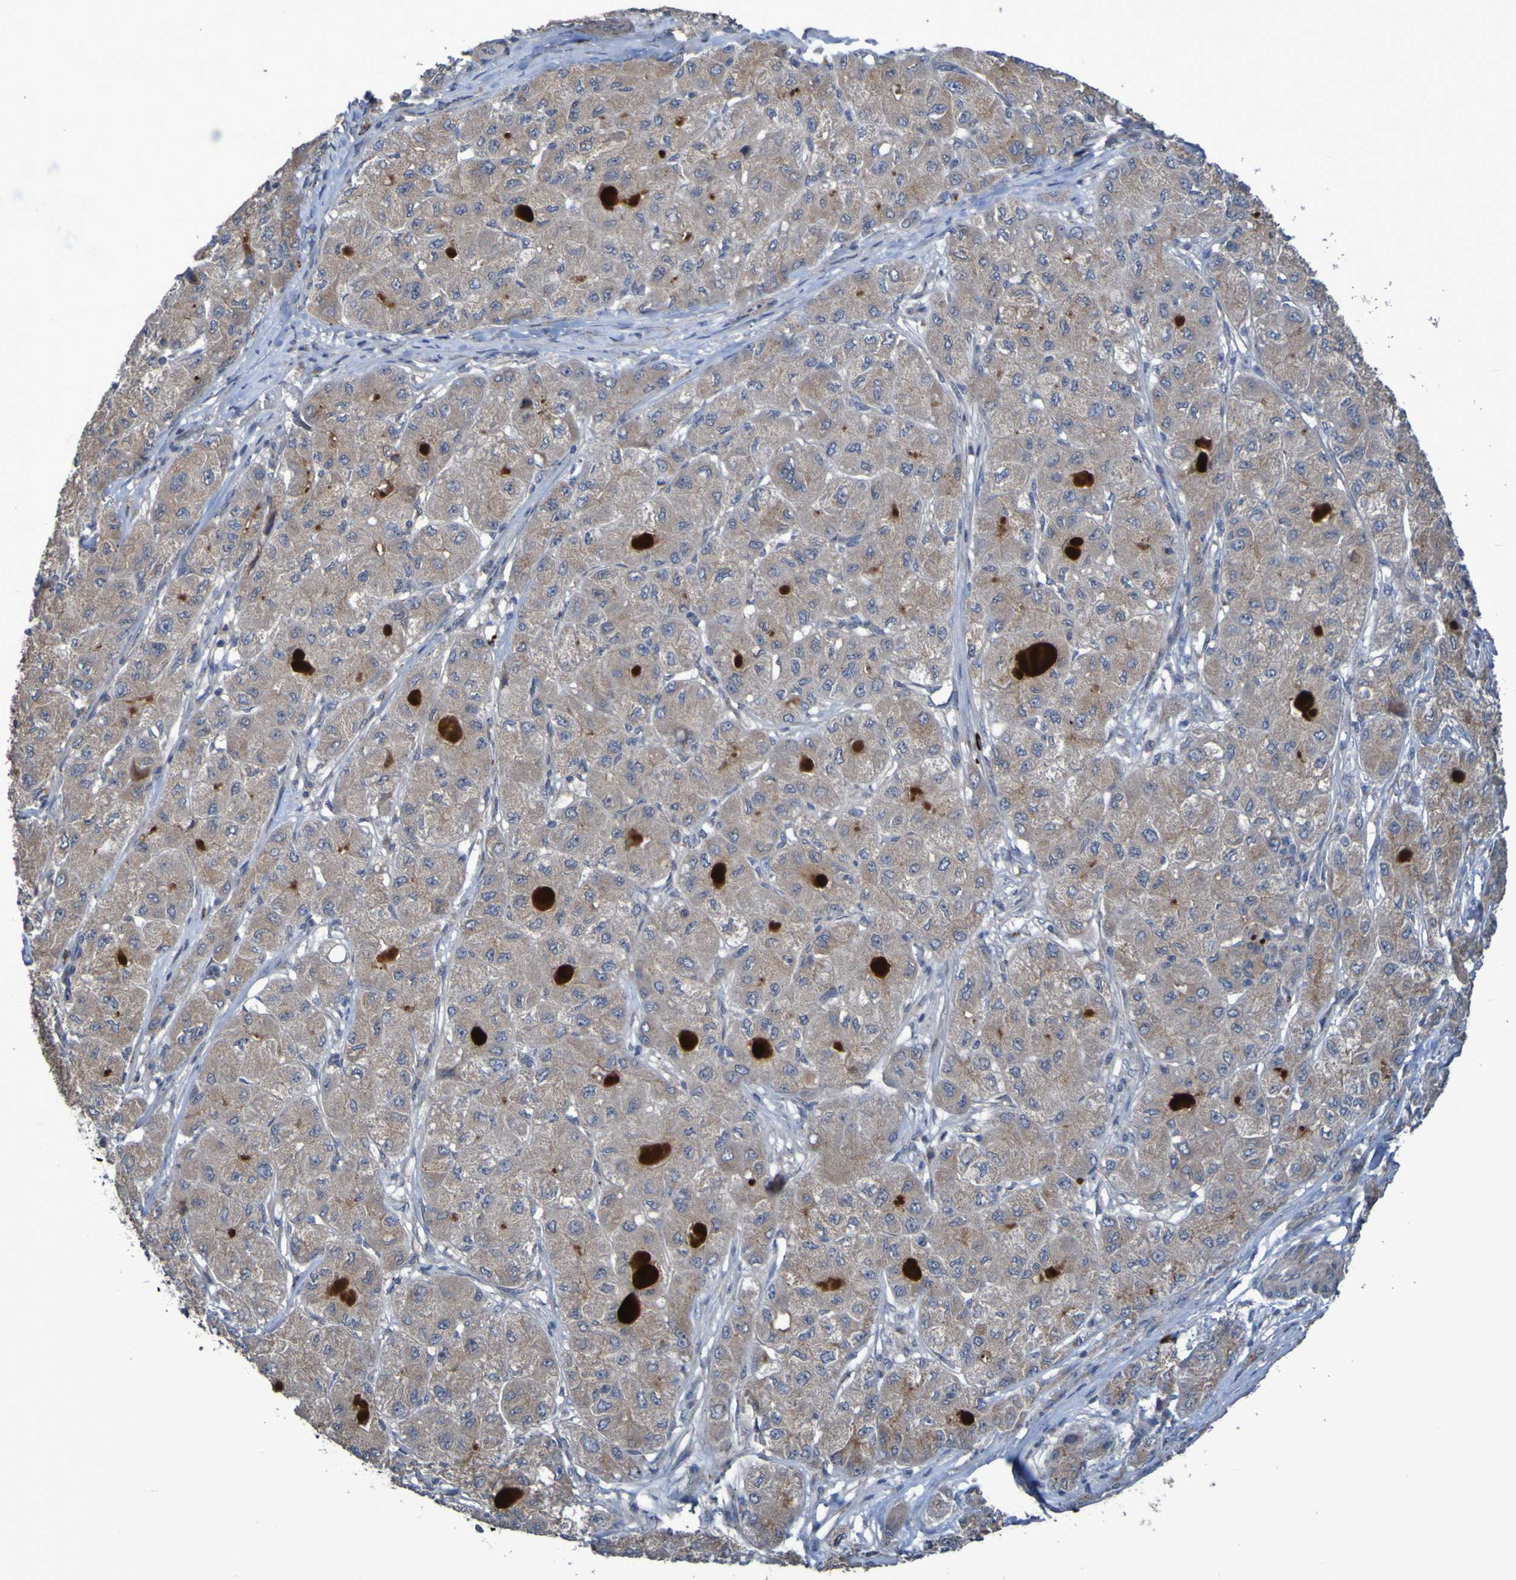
{"staining": {"intensity": "weak", "quantity": ">75%", "location": "cytoplasmic/membranous"}, "tissue": "liver cancer", "cell_type": "Tumor cells", "image_type": "cancer", "snomed": [{"axis": "morphology", "description": "Carcinoma, Hepatocellular, NOS"}, {"axis": "topography", "description": "Liver"}], "caption": "Immunohistochemical staining of human liver hepatocellular carcinoma exhibits low levels of weak cytoplasmic/membranous expression in about >75% of tumor cells.", "gene": "ANGPT4", "patient": {"sex": "male", "age": 80}}